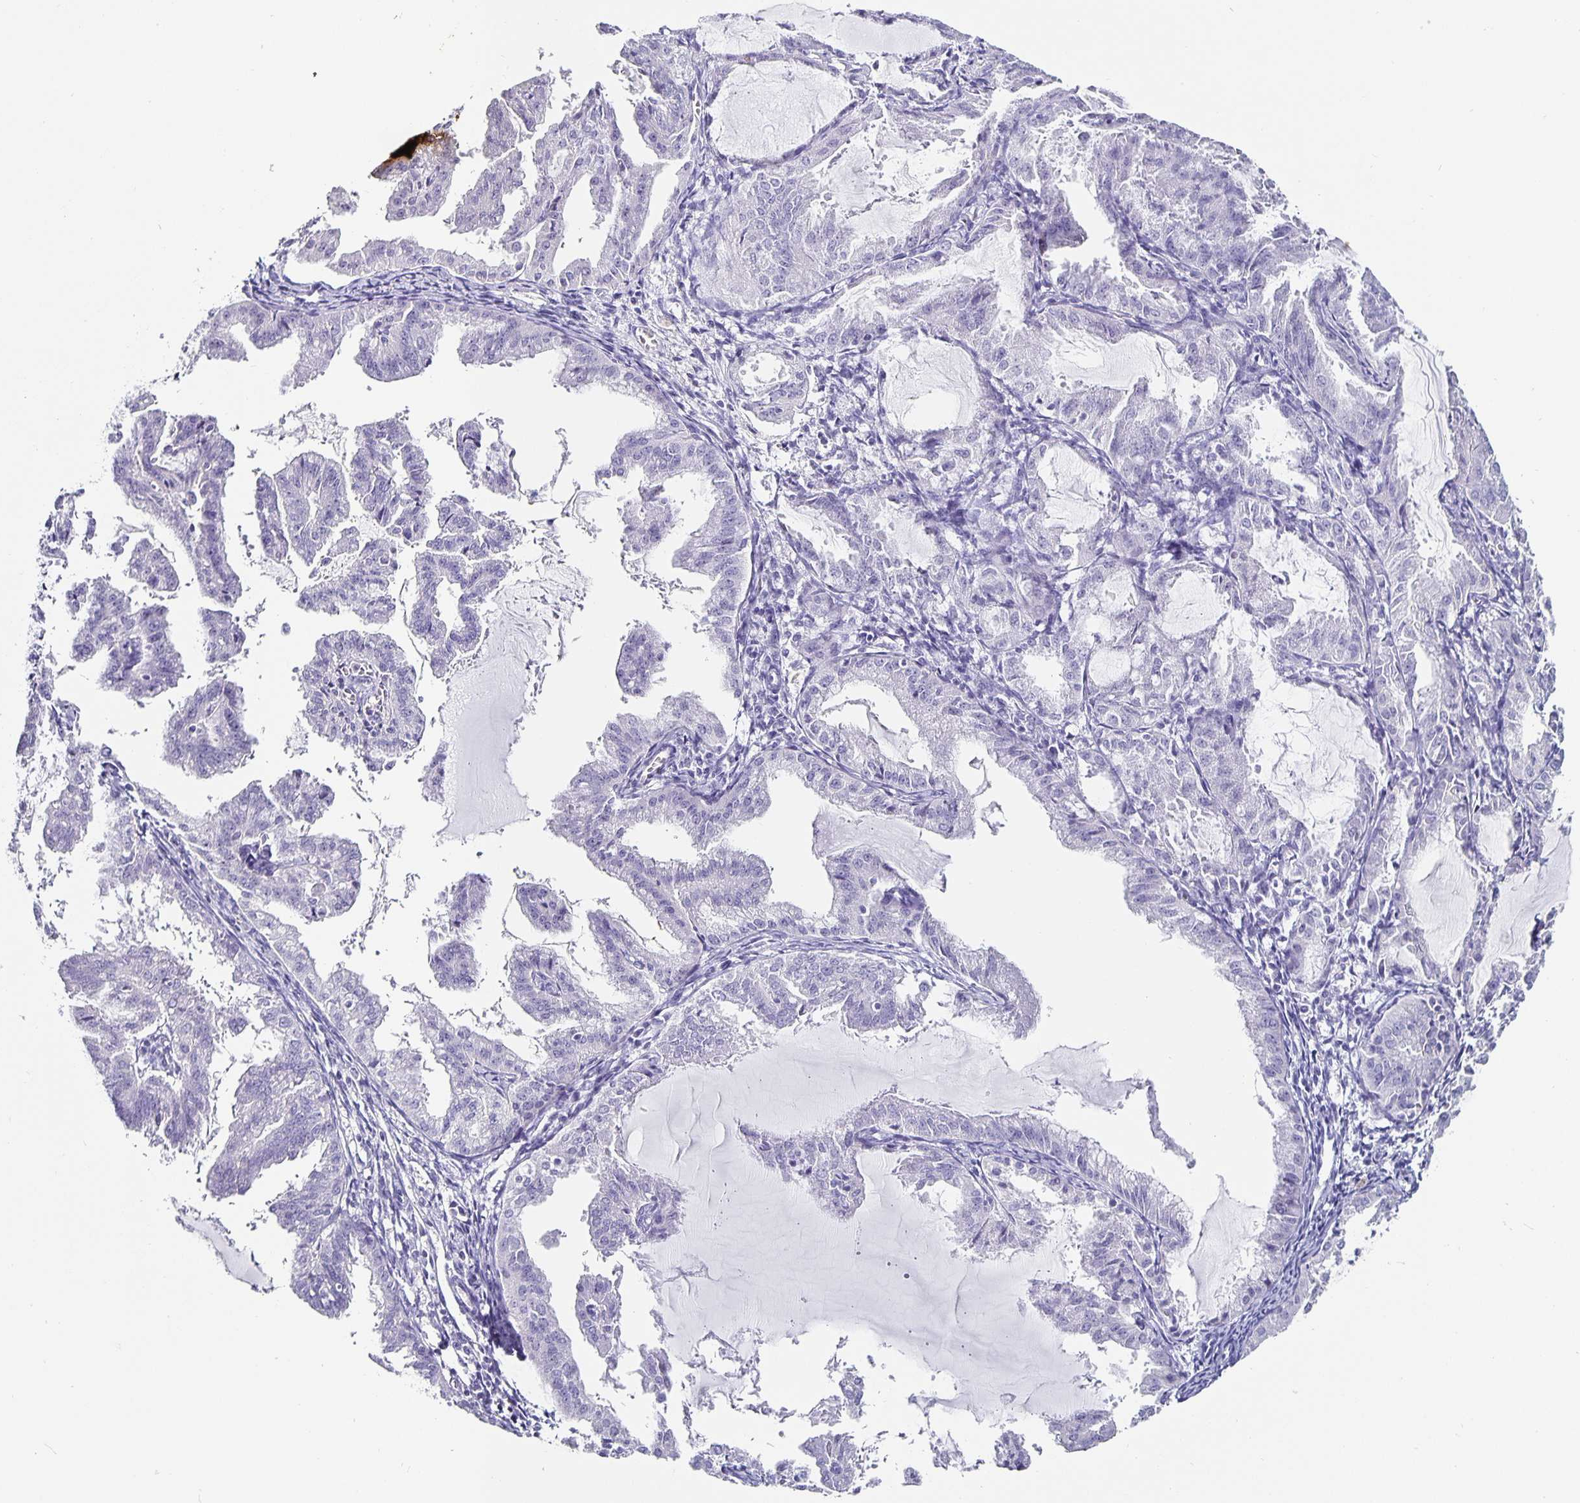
{"staining": {"intensity": "negative", "quantity": "none", "location": "none"}, "tissue": "endometrial cancer", "cell_type": "Tumor cells", "image_type": "cancer", "snomed": [{"axis": "morphology", "description": "Adenocarcinoma, NOS"}, {"axis": "topography", "description": "Endometrium"}], "caption": "A histopathology image of human endometrial cancer is negative for staining in tumor cells.", "gene": "CHGA", "patient": {"sex": "female", "age": 70}}